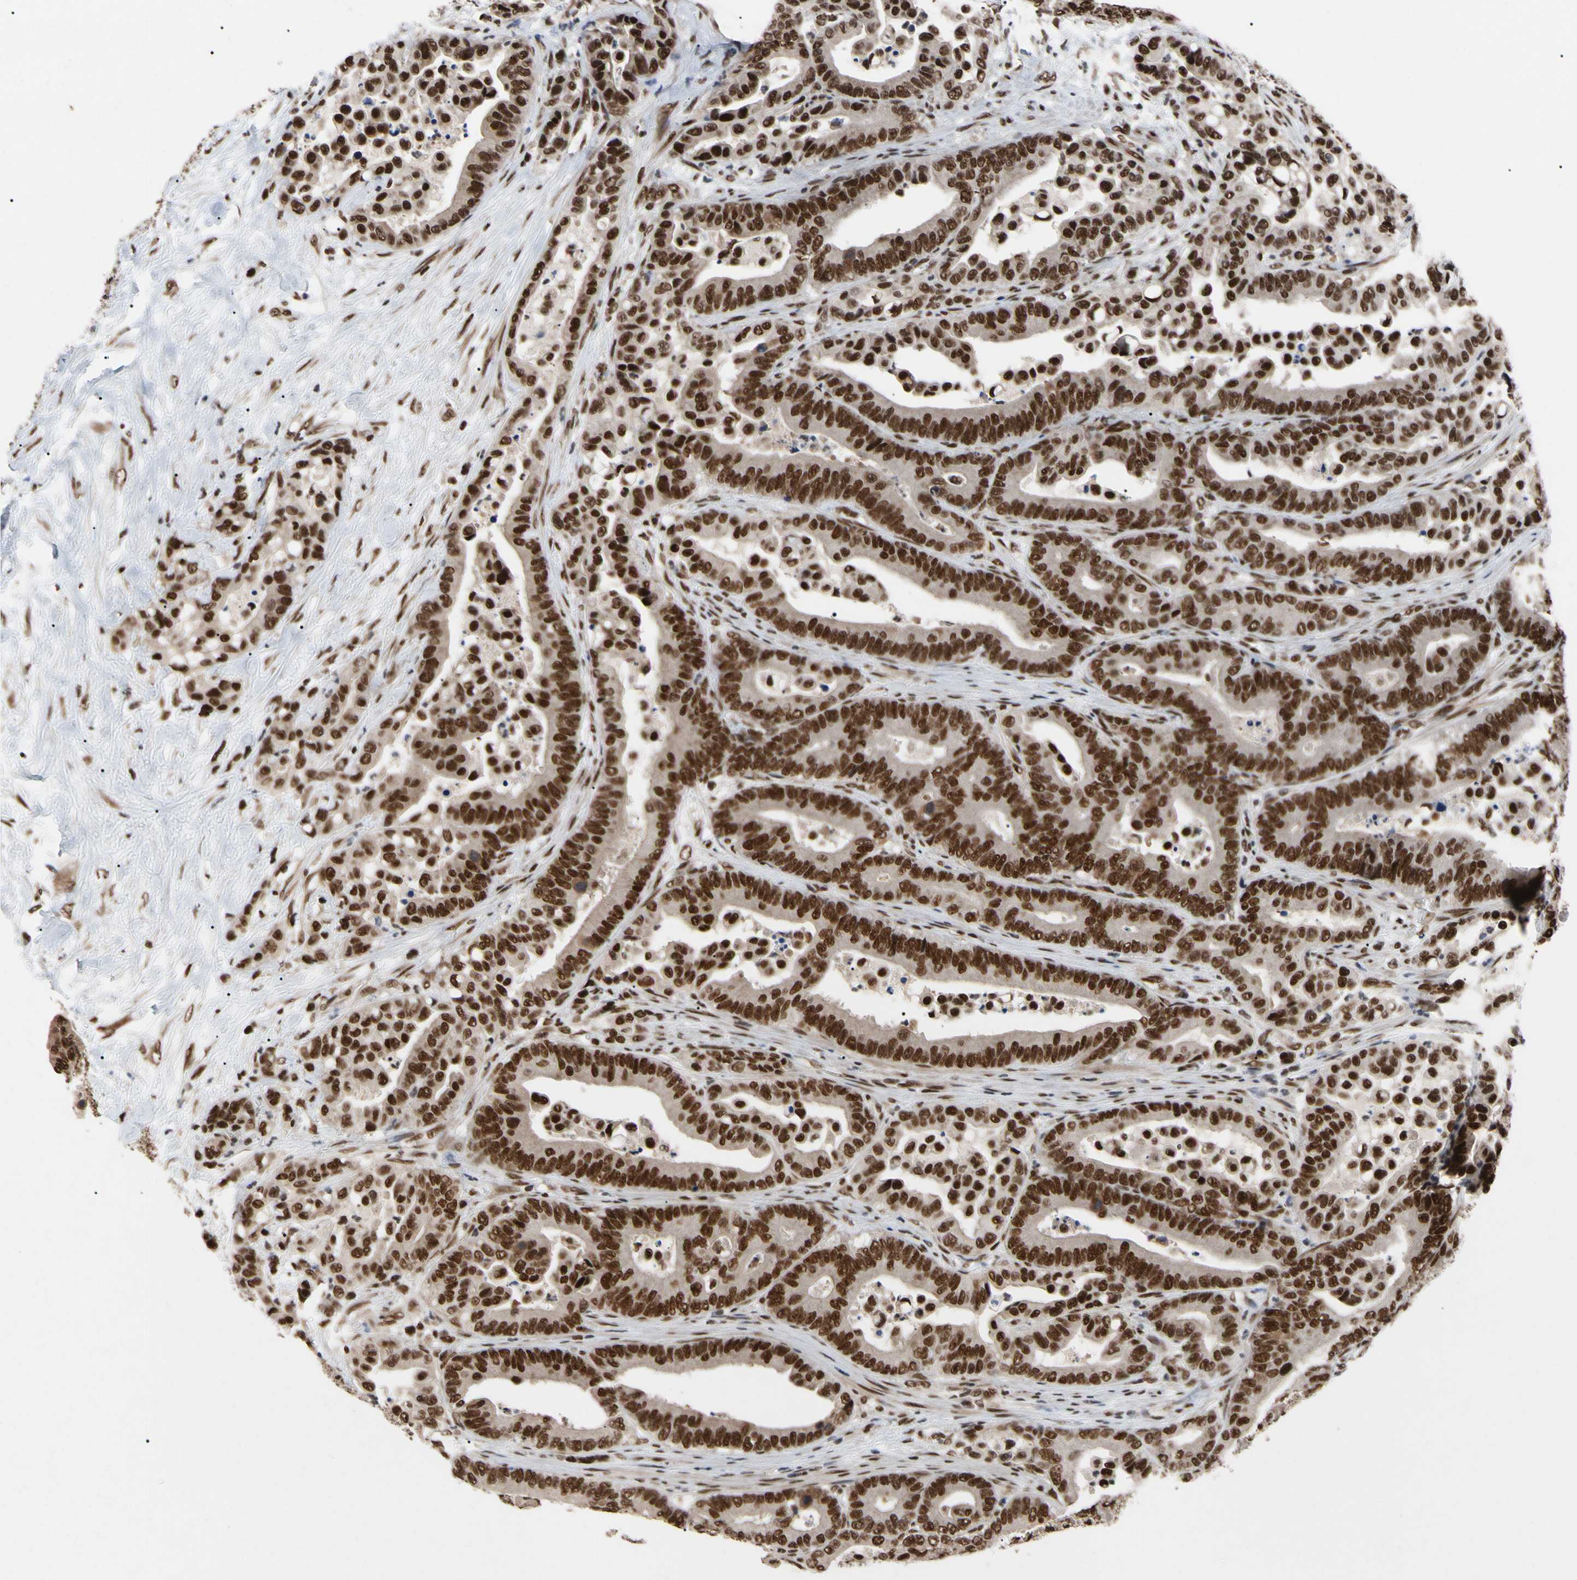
{"staining": {"intensity": "strong", "quantity": ">75%", "location": "nuclear"}, "tissue": "colorectal cancer", "cell_type": "Tumor cells", "image_type": "cancer", "snomed": [{"axis": "morphology", "description": "Normal tissue, NOS"}, {"axis": "morphology", "description": "Adenocarcinoma, NOS"}, {"axis": "topography", "description": "Colon"}], "caption": "This photomicrograph shows immunohistochemistry (IHC) staining of colorectal cancer (adenocarcinoma), with high strong nuclear staining in about >75% of tumor cells.", "gene": "FAM98B", "patient": {"sex": "male", "age": 82}}